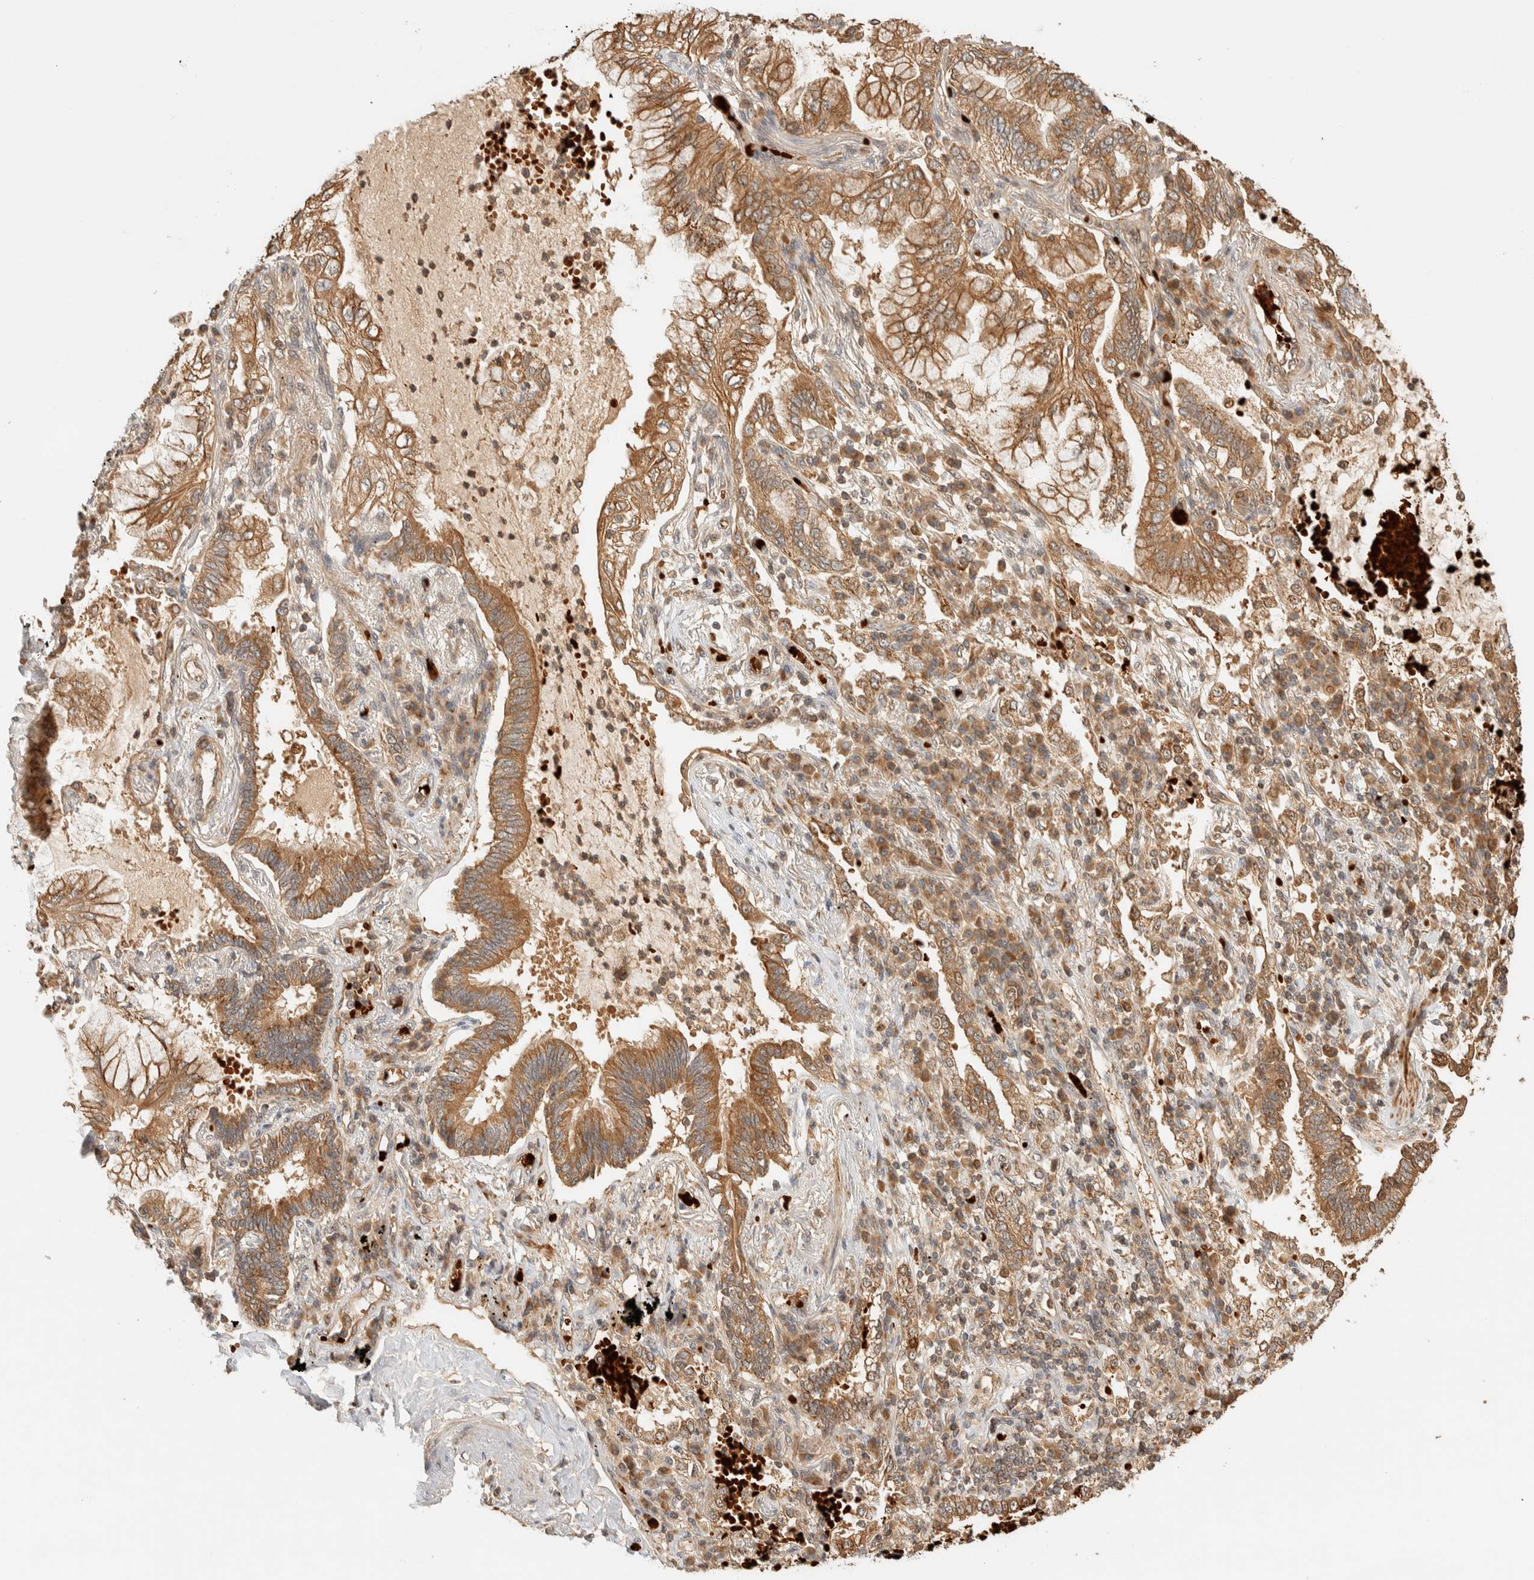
{"staining": {"intensity": "moderate", "quantity": ">75%", "location": "cytoplasmic/membranous"}, "tissue": "lung cancer", "cell_type": "Tumor cells", "image_type": "cancer", "snomed": [{"axis": "morphology", "description": "Adenocarcinoma, NOS"}, {"axis": "topography", "description": "Lung"}], "caption": "Adenocarcinoma (lung) stained for a protein shows moderate cytoplasmic/membranous positivity in tumor cells.", "gene": "TTI2", "patient": {"sex": "female", "age": 70}}